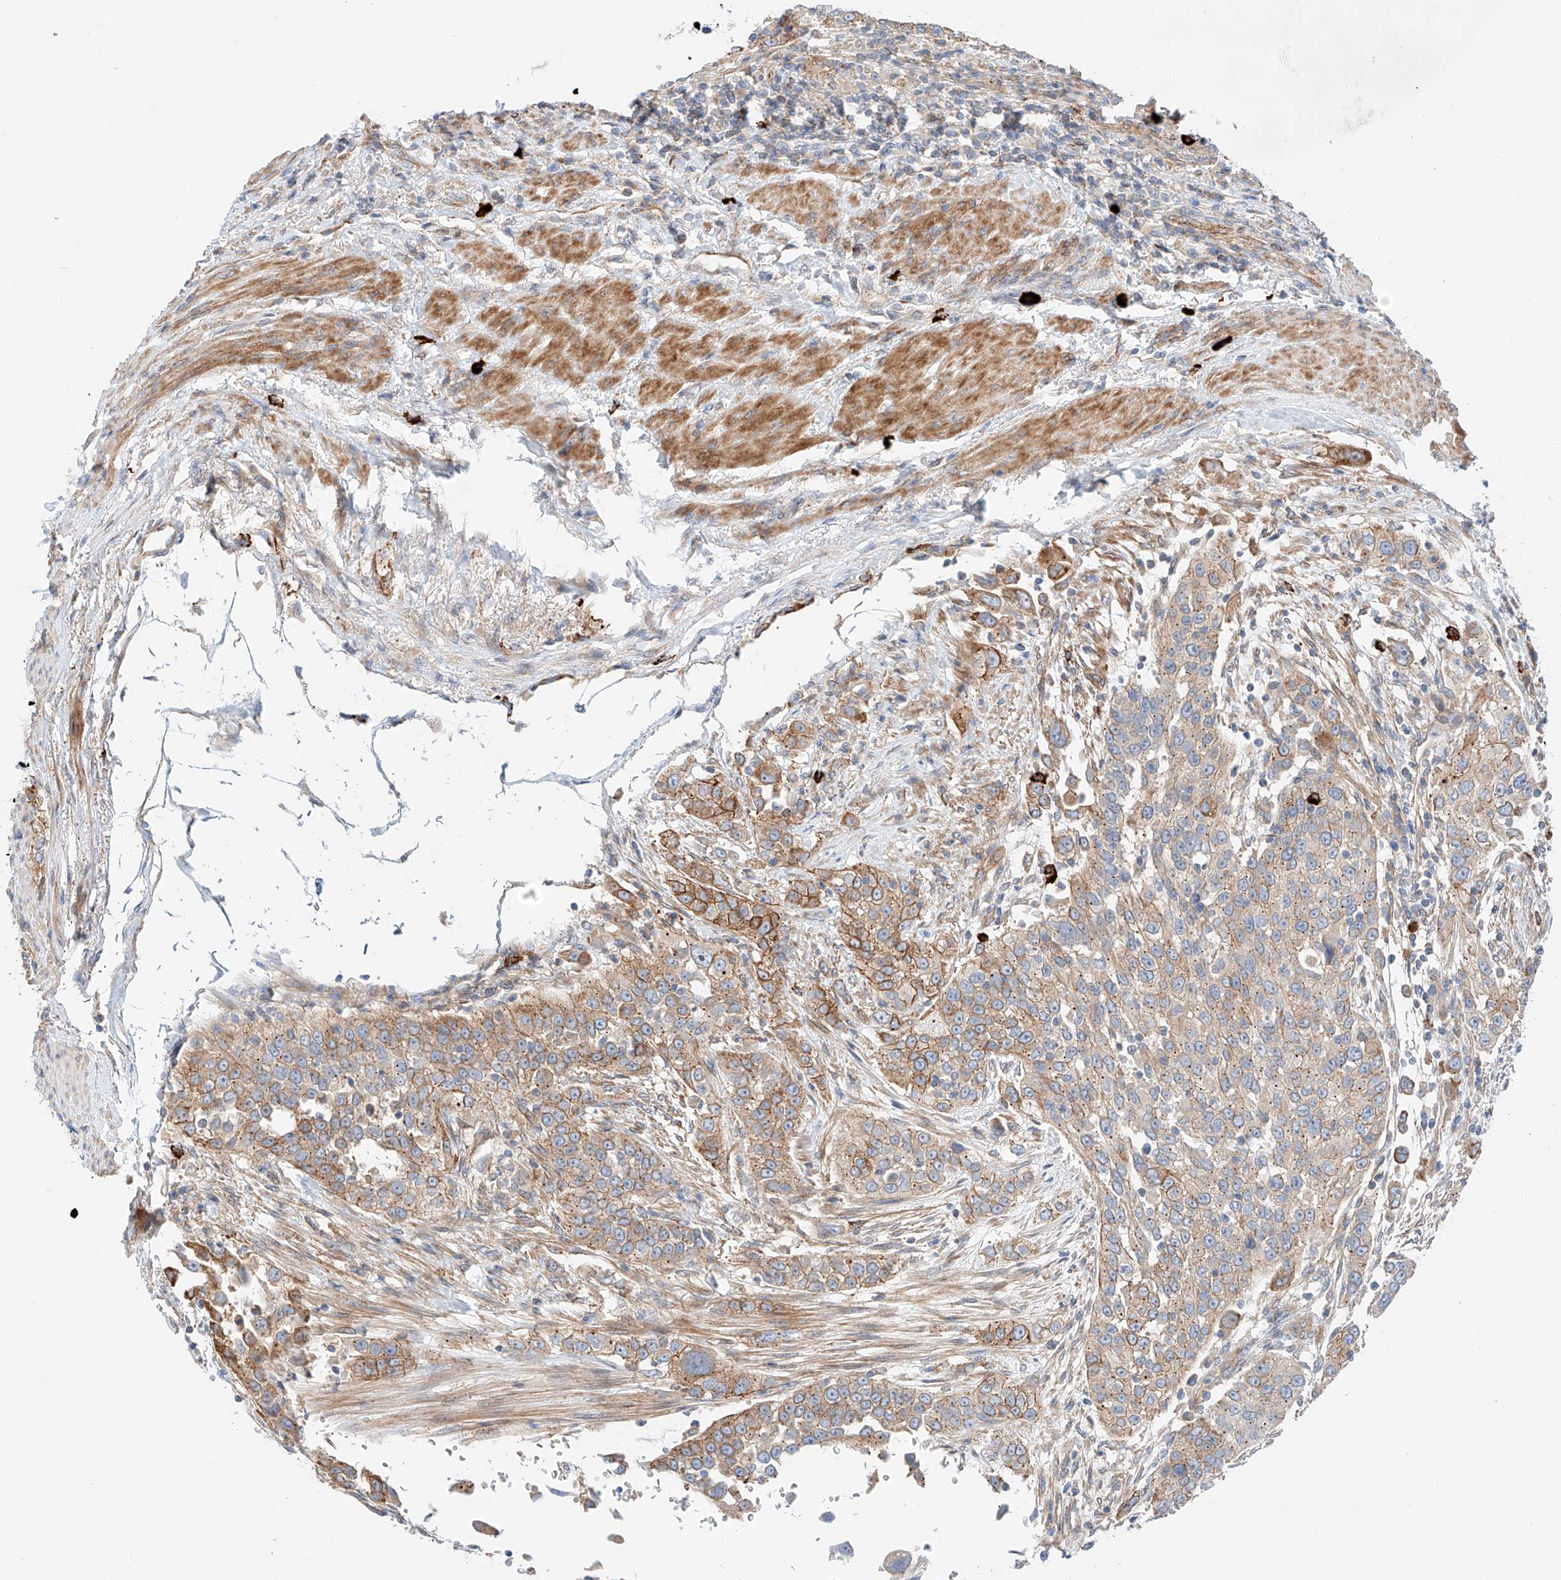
{"staining": {"intensity": "moderate", "quantity": "25%-75%", "location": "cytoplasmic/membranous"}, "tissue": "urothelial cancer", "cell_type": "Tumor cells", "image_type": "cancer", "snomed": [{"axis": "morphology", "description": "Urothelial carcinoma, High grade"}, {"axis": "topography", "description": "Urinary bladder"}], "caption": "Immunohistochemistry staining of high-grade urothelial carcinoma, which reveals medium levels of moderate cytoplasmic/membranous staining in approximately 25%-75% of tumor cells indicating moderate cytoplasmic/membranous protein positivity. The staining was performed using DAB (brown) for protein detection and nuclei were counterstained in hematoxylin (blue).", "gene": "MINDY4", "patient": {"sex": "female", "age": 80}}